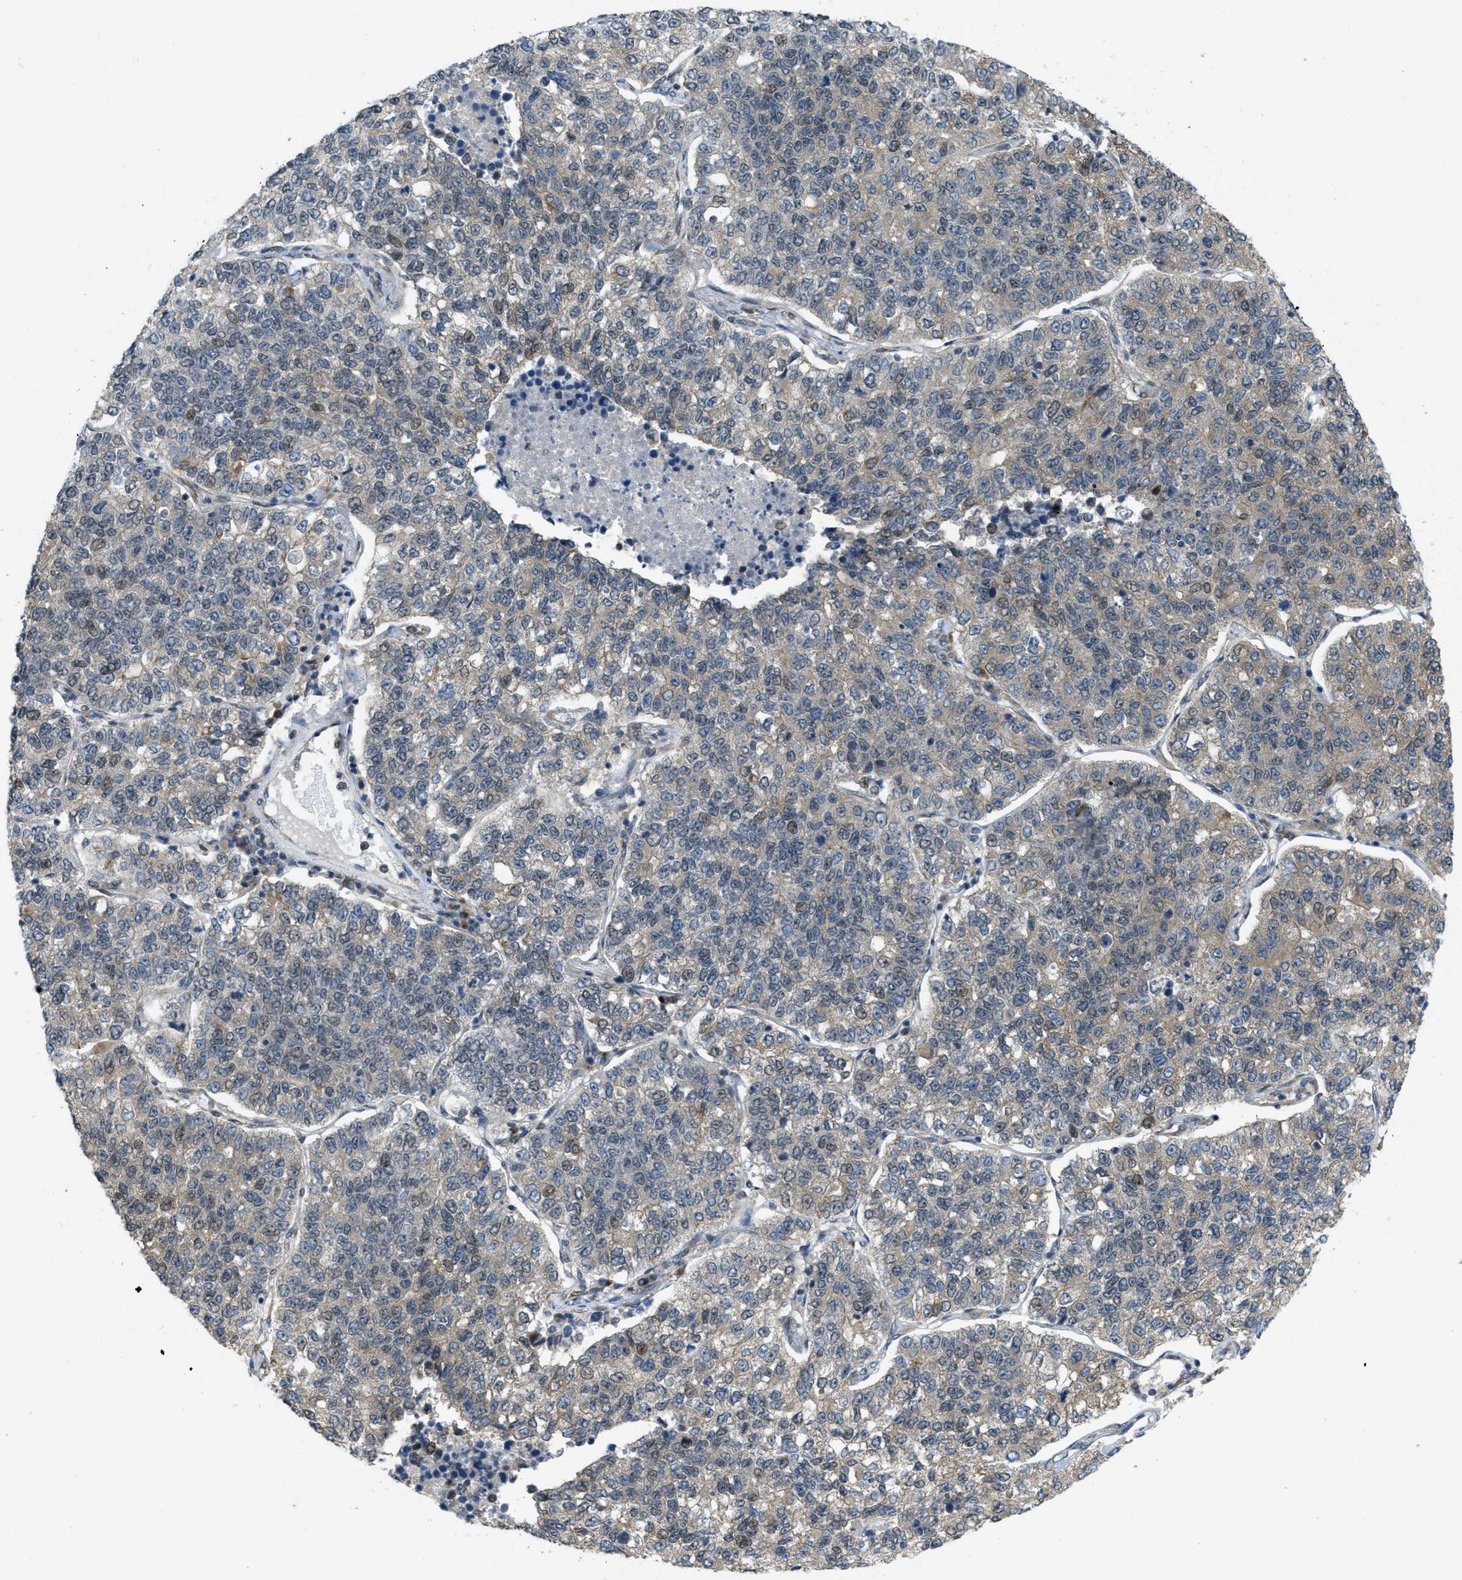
{"staining": {"intensity": "weak", "quantity": "<25%", "location": "cytoplasmic/membranous"}, "tissue": "lung cancer", "cell_type": "Tumor cells", "image_type": "cancer", "snomed": [{"axis": "morphology", "description": "Adenocarcinoma, NOS"}, {"axis": "topography", "description": "Lung"}], "caption": "DAB (3,3'-diaminobenzidine) immunohistochemical staining of lung adenocarcinoma reveals no significant expression in tumor cells. (DAB immunohistochemistry with hematoxylin counter stain).", "gene": "IFNLR1", "patient": {"sex": "male", "age": 49}}